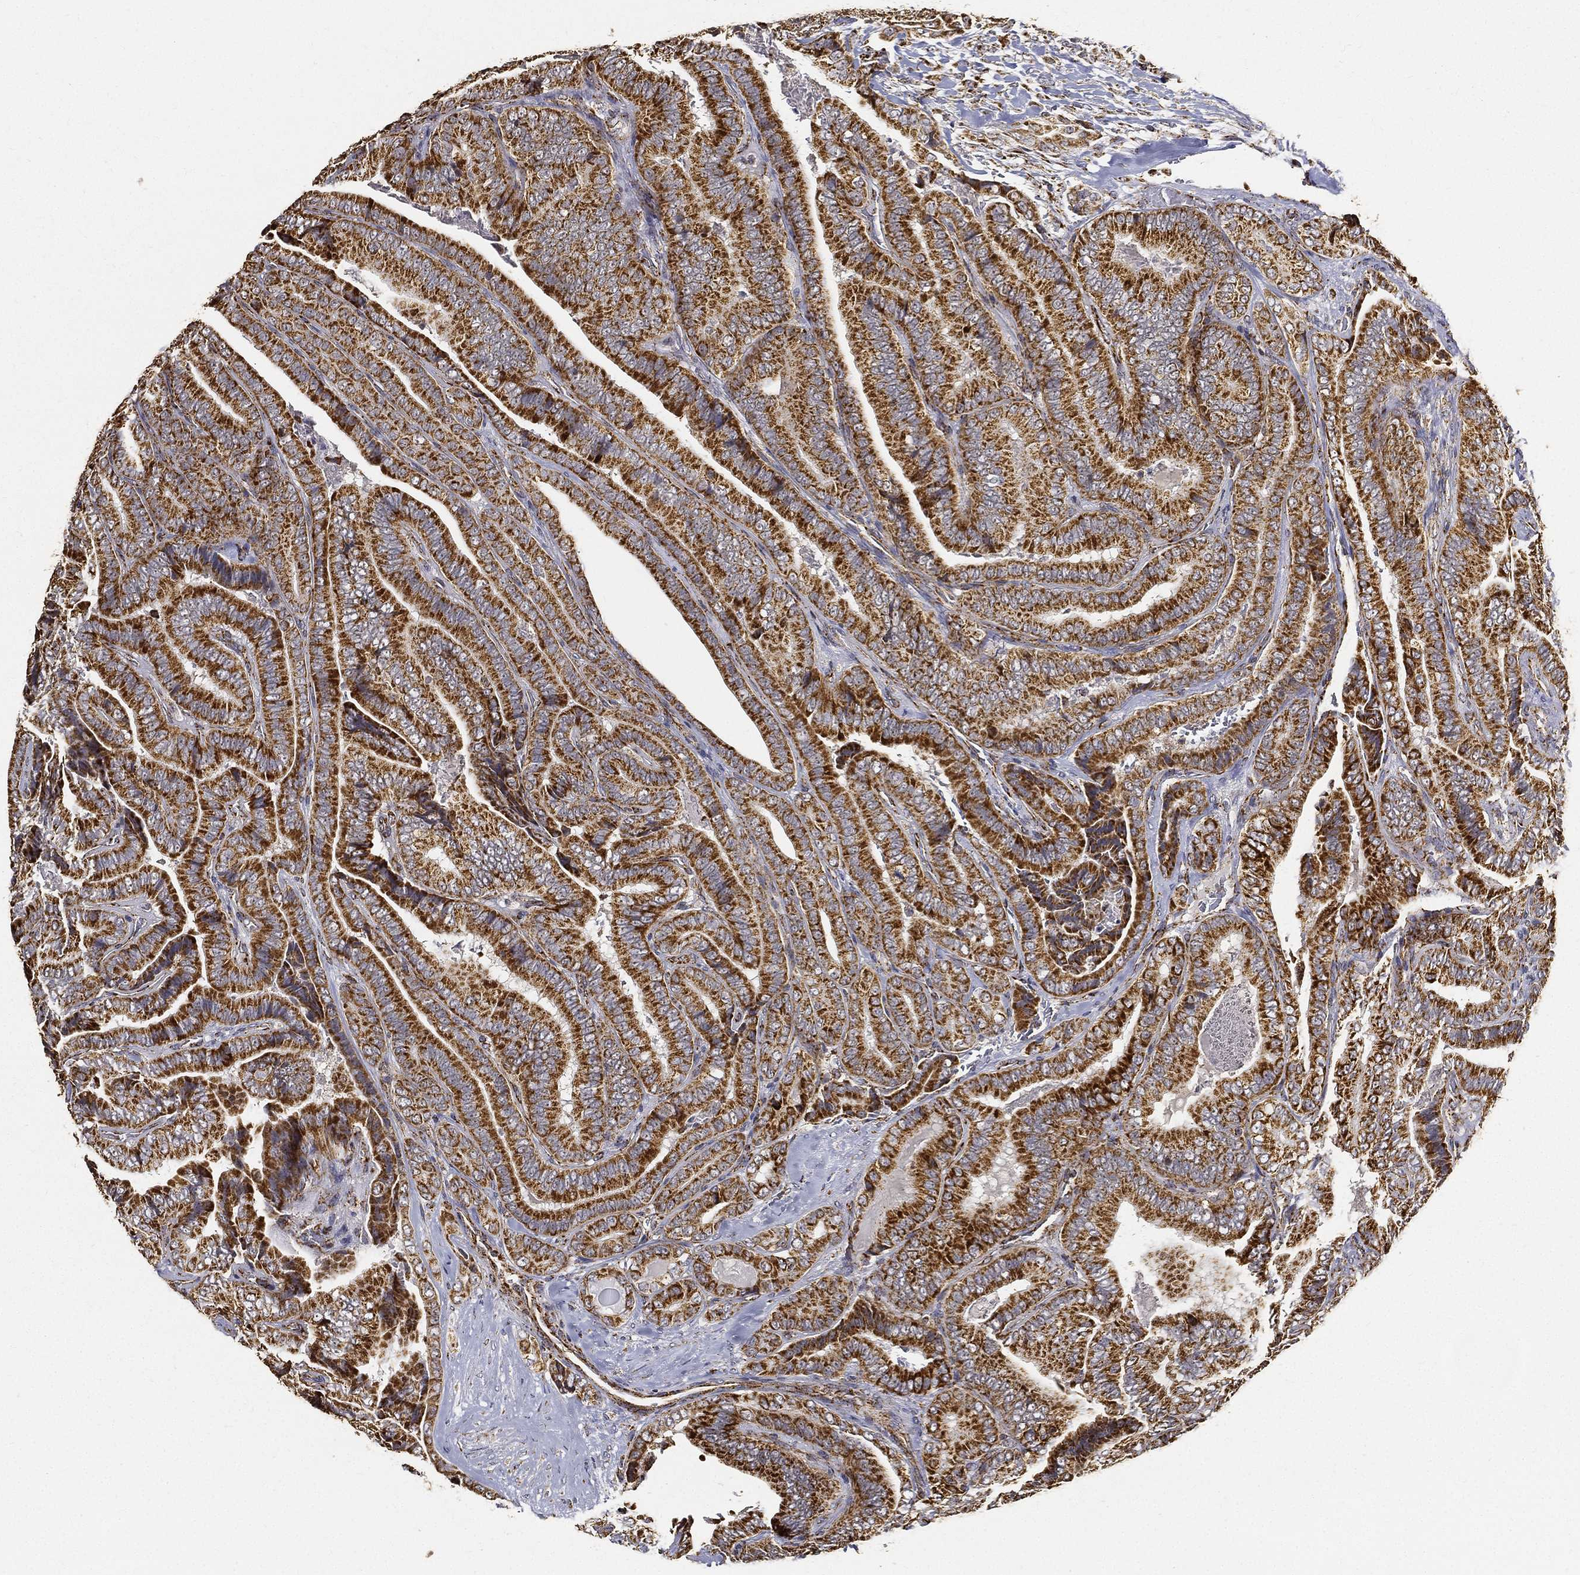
{"staining": {"intensity": "strong", "quantity": ">75%", "location": "cytoplasmic/membranous"}, "tissue": "thyroid cancer", "cell_type": "Tumor cells", "image_type": "cancer", "snomed": [{"axis": "morphology", "description": "Papillary adenocarcinoma, NOS"}, {"axis": "topography", "description": "Thyroid gland"}], "caption": "An image of human thyroid cancer stained for a protein reveals strong cytoplasmic/membranous brown staining in tumor cells. (DAB IHC with brightfield microscopy, high magnification).", "gene": "NDUFAB1", "patient": {"sex": "male", "age": 61}}